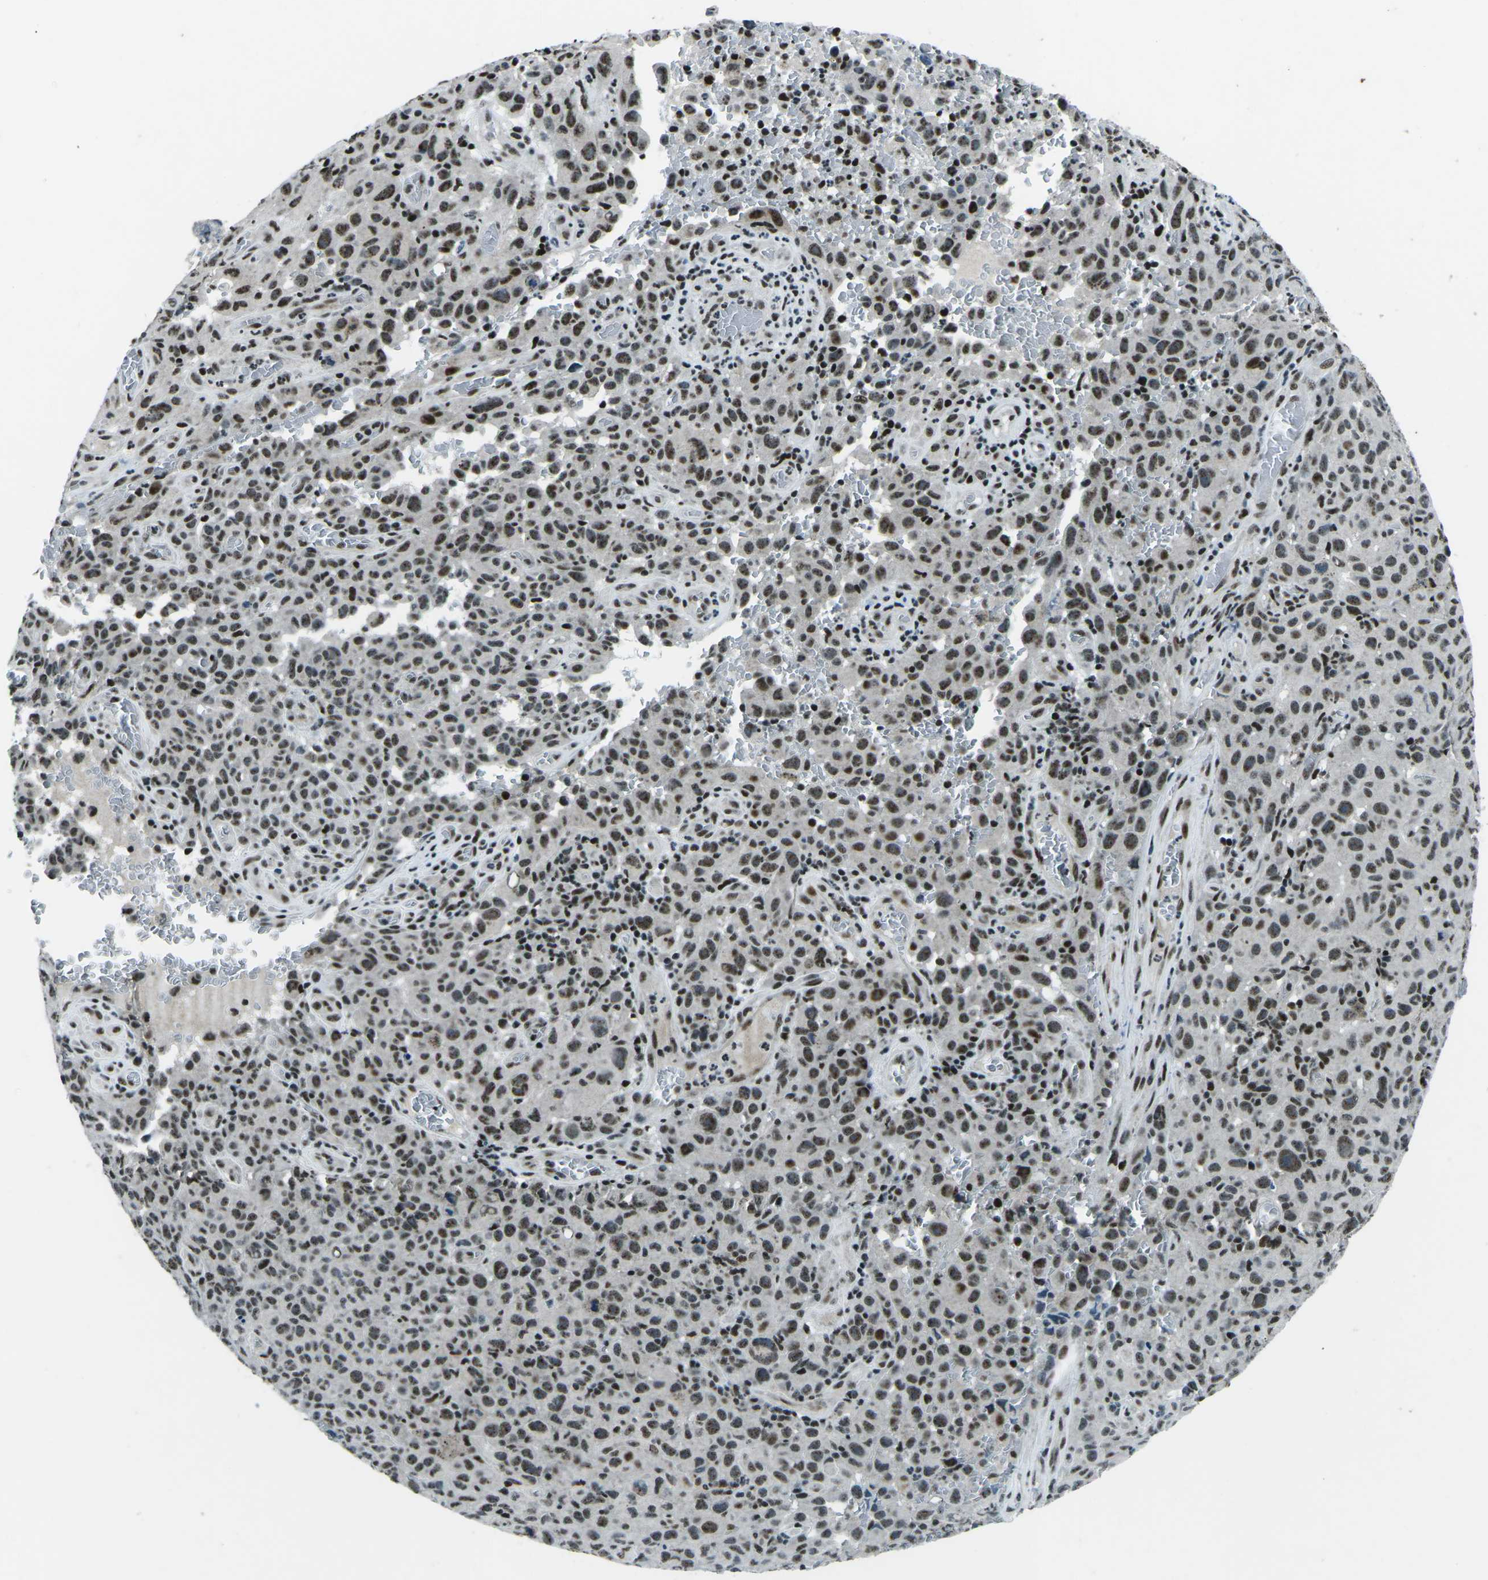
{"staining": {"intensity": "moderate", "quantity": ">75%", "location": "nuclear"}, "tissue": "melanoma", "cell_type": "Tumor cells", "image_type": "cancer", "snomed": [{"axis": "morphology", "description": "Malignant melanoma, NOS"}, {"axis": "topography", "description": "Skin"}], "caption": "The photomicrograph demonstrates staining of malignant melanoma, revealing moderate nuclear protein expression (brown color) within tumor cells. The staining is performed using DAB (3,3'-diaminobenzidine) brown chromogen to label protein expression. The nuclei are counter-stained blue using hematoxylin.", "gene": "RBL2", "patient": {"sex": "female", "age": 82}}